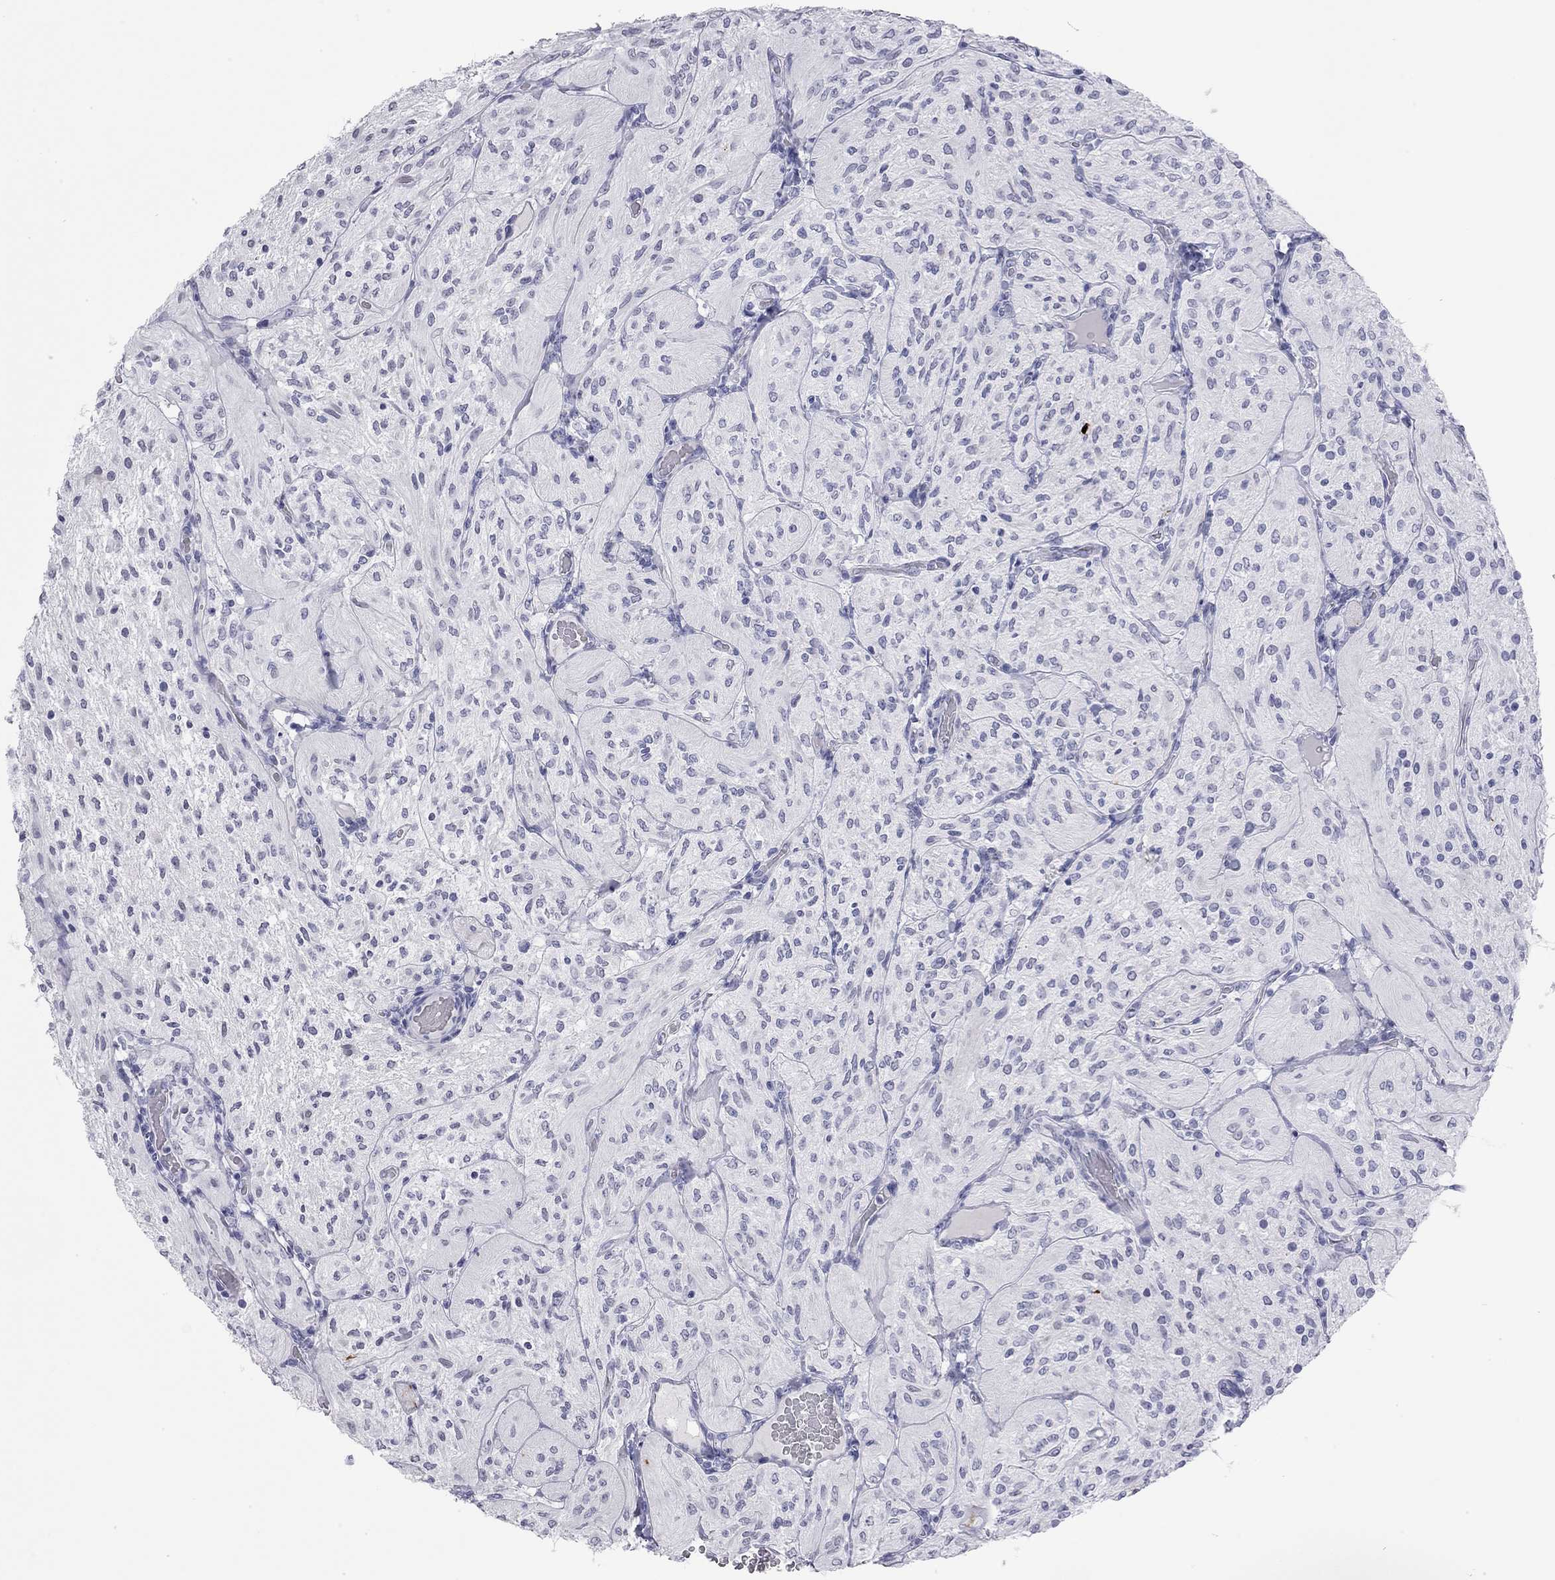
{"staining": {"intensity": "negative", "quantity": "none", "location": "none"}, "tissue": "glioma", "cell_type": "Tumor cells", "image_type": "cancer", "snomed": [{"axis": "morphology", "description": "Glioma, malignant, Low grade"}, {"axis": "topography", "description": "Brain"}], "caption": "Glioma was stained to show a protein in brown. There is no significant expression in tumor cells.", "gene": "AK8", "patient": {"sex": "male", "age": 3}}